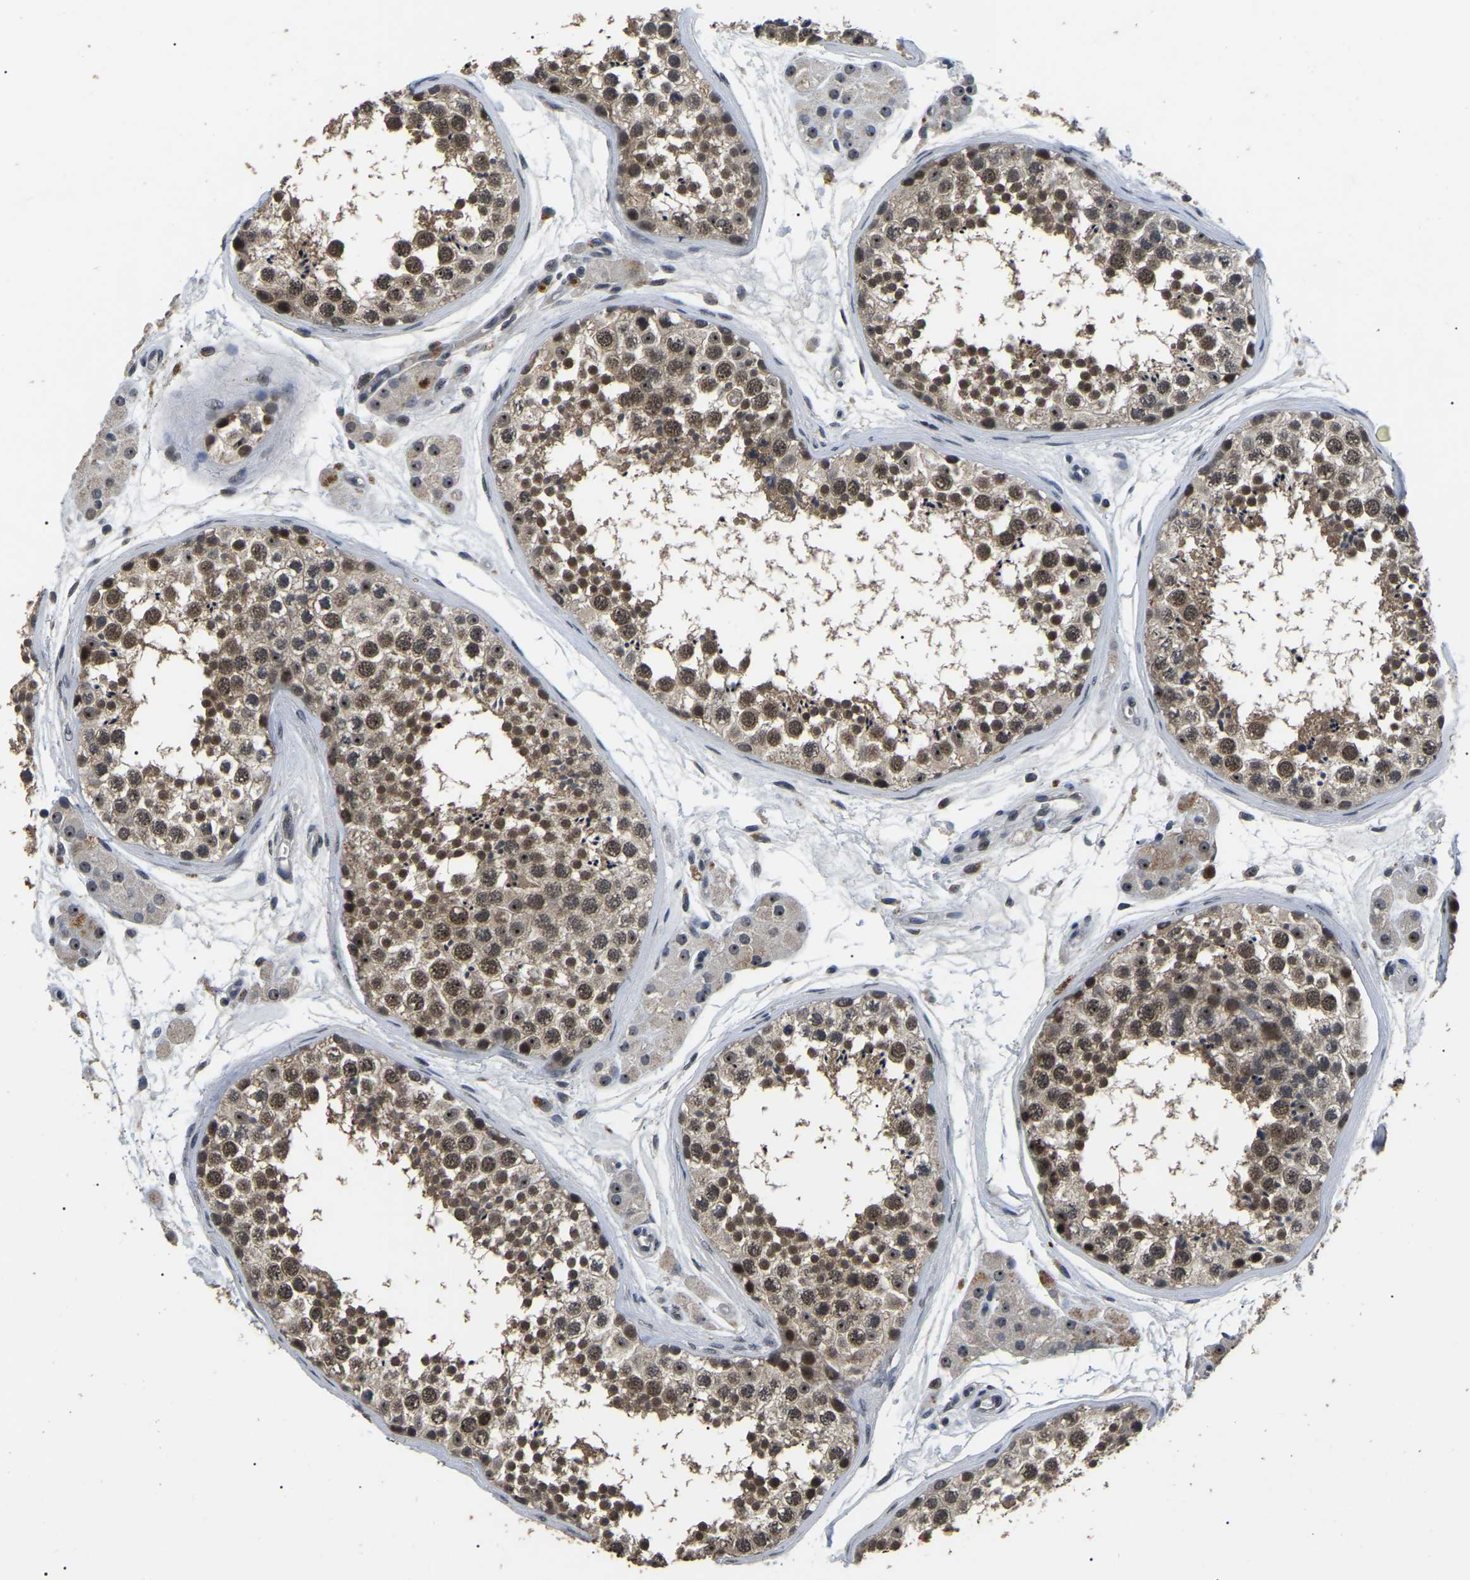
{"staining": {"intensity": "moderate", "quantity": ">75%", "location": "nuclear"}, "tissue": "testis", "cell_type": "Cells in seminiferous ducts", "image_type": "normal", "snomed": [{"axis": "morphology", "description": "Normal tissue, NOS"}, {"axis": "topography", "description": "Testis"}], "caption": "Immunohistochemistry (IHC) photomicrograph of normal testis: testis stained using immunohistochemistry exhibits medium levels of moderate protein expression localized specifically in the nuclear of cells in seminiferous ducts, appearing as a nuclear brown color.", "gene": "PPM1E", "patient": {"sex": "male", "age": 56}}